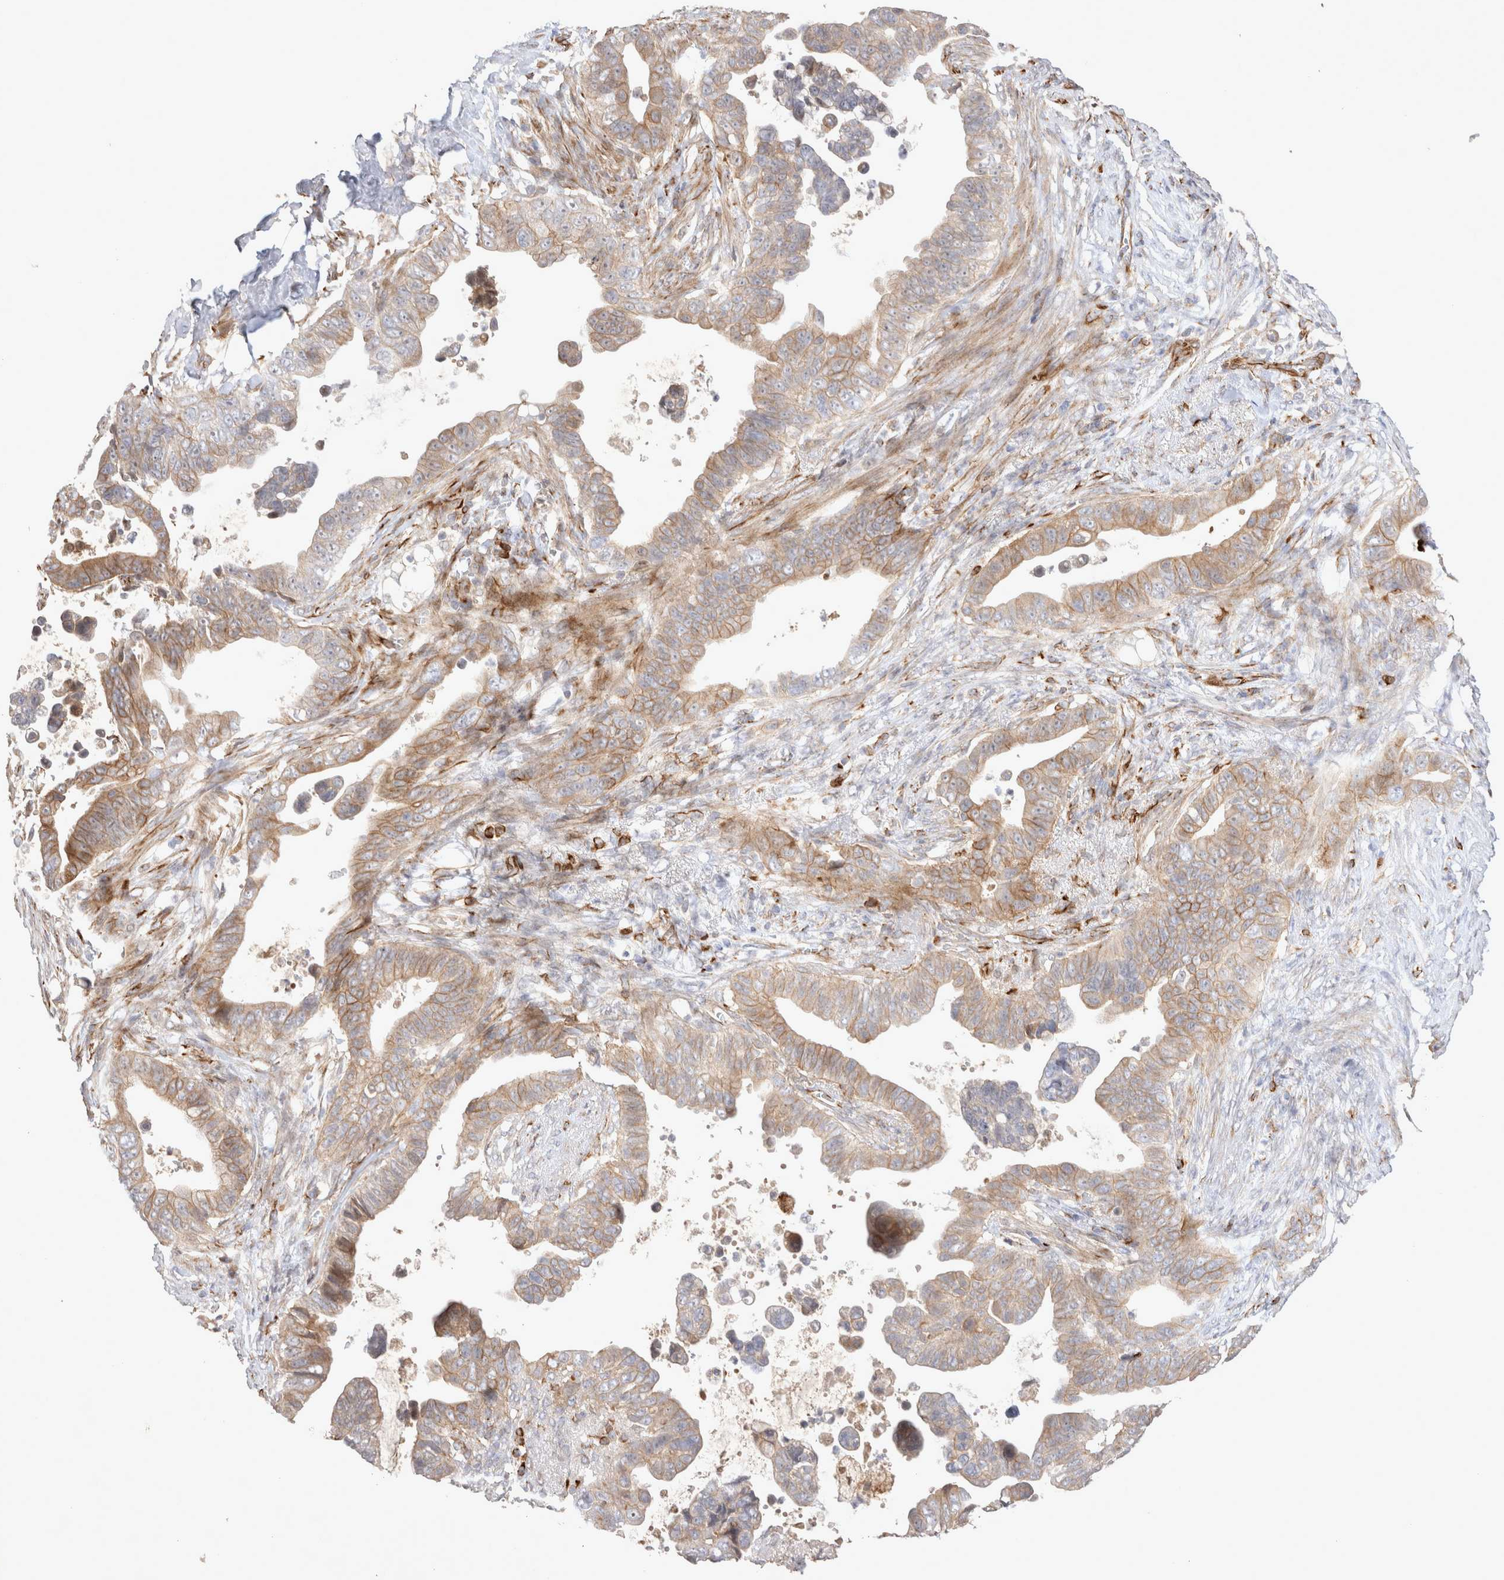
{"staining": {"intensity": "moderate", "quantity": ">75%", "location": "cytoplasmic/membranous"}, "tissue": "pancreatic cancer", "cell_type": "Tumor cells", "image_type": "cancer", "snomed": [{"axis": "morphology", "description": "Adenocarcinoma, NOS"}, {"axis": "topography", "description": "Pancreas"}], "caption": "Pancreatic cancer (adenocarcinoma) stained with immunohistochemistry (IHC) displays moderate cytoplasmic/membranous staining in approximately >75% of tumor cells.", "gene": "NMU", "patient": {"sex": "female", "age": 72}}